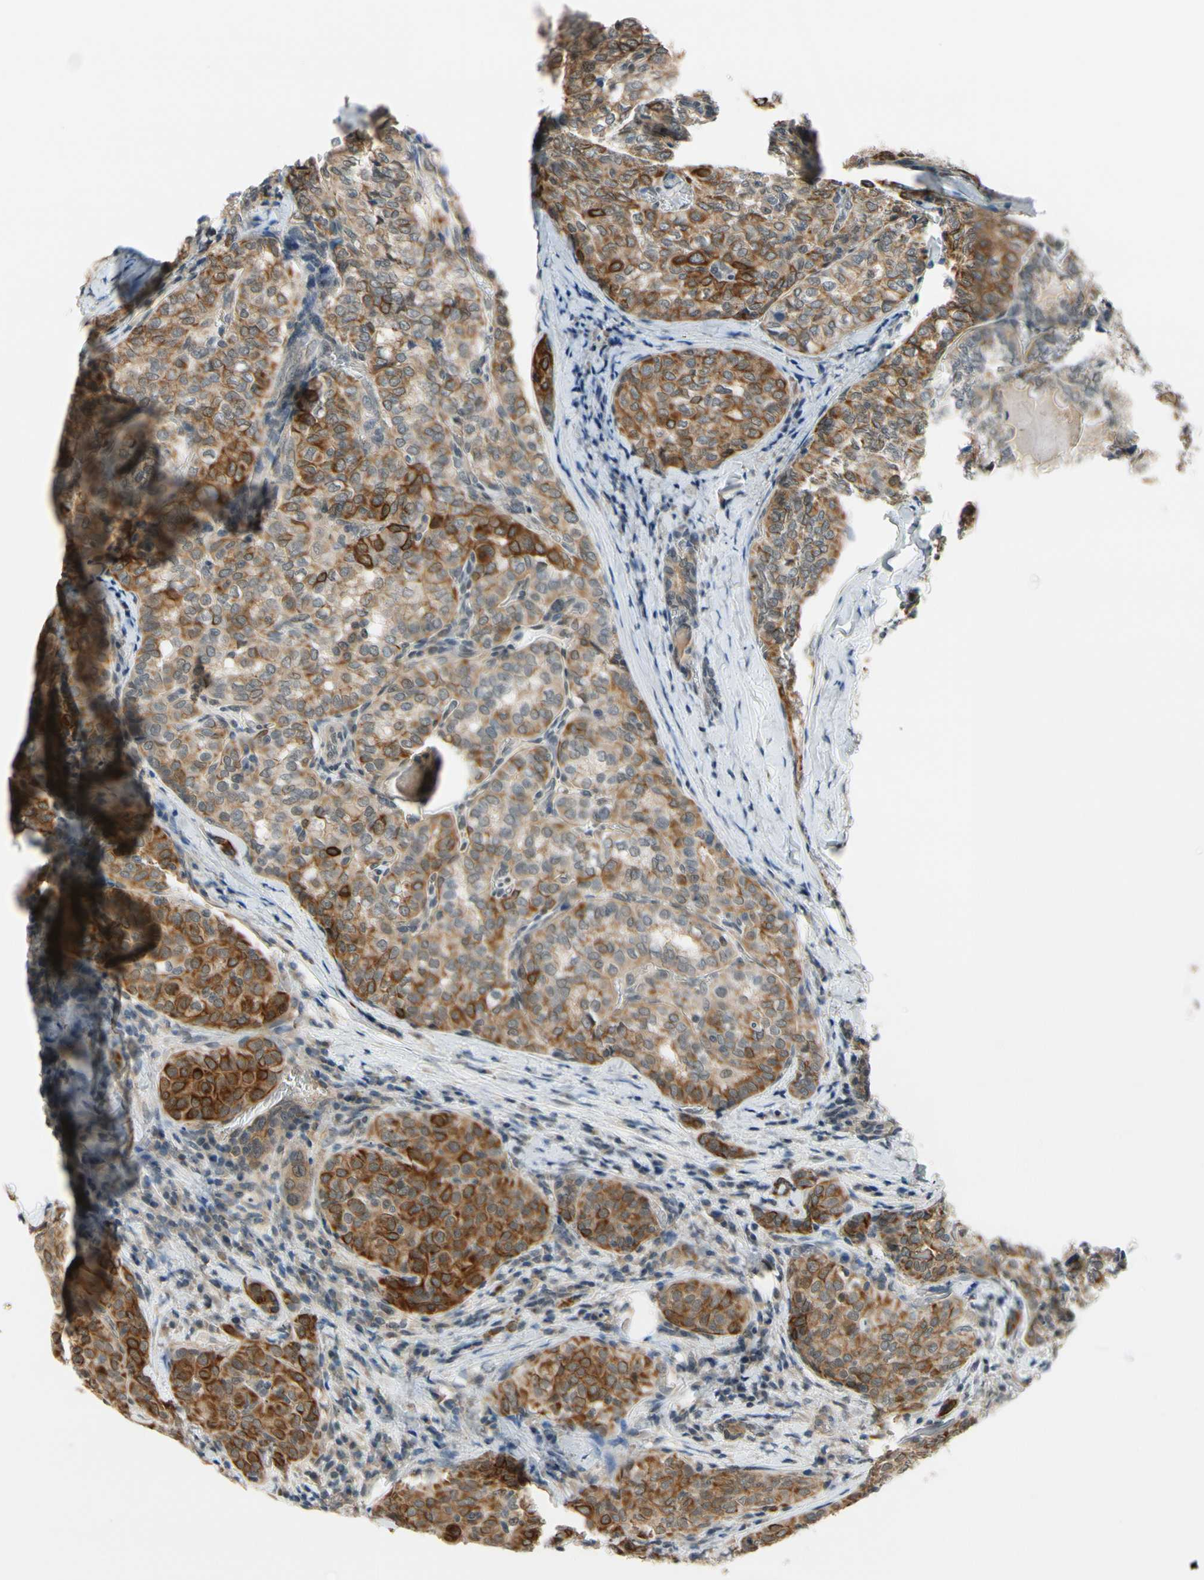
{"staining": {"intensity": "strong", "quantity": ">75%", "location": "cytoplasmic/membranous"}, "tissue": "thyroid cancer", "cell_type": "Tumor cells", "image_type": "cancer", "snomed": [{"axis": "morphology", "description": "Normal tissue, NOS"}, {"axis": "morphology", "description": "Papillary adenocarcinoma, NOS"}, {"axis": "topography", "description": "Thyroid gland"}], "caption": "High-power microscopy captured an IHC micrograph of papillary adenocarcinoma (thyroid), revealing strong cytoplasmic/membranous positivity in about >75% of tumor cells.", "gene": "TAF12", "patient": {"sex": "female", "age": 30}}